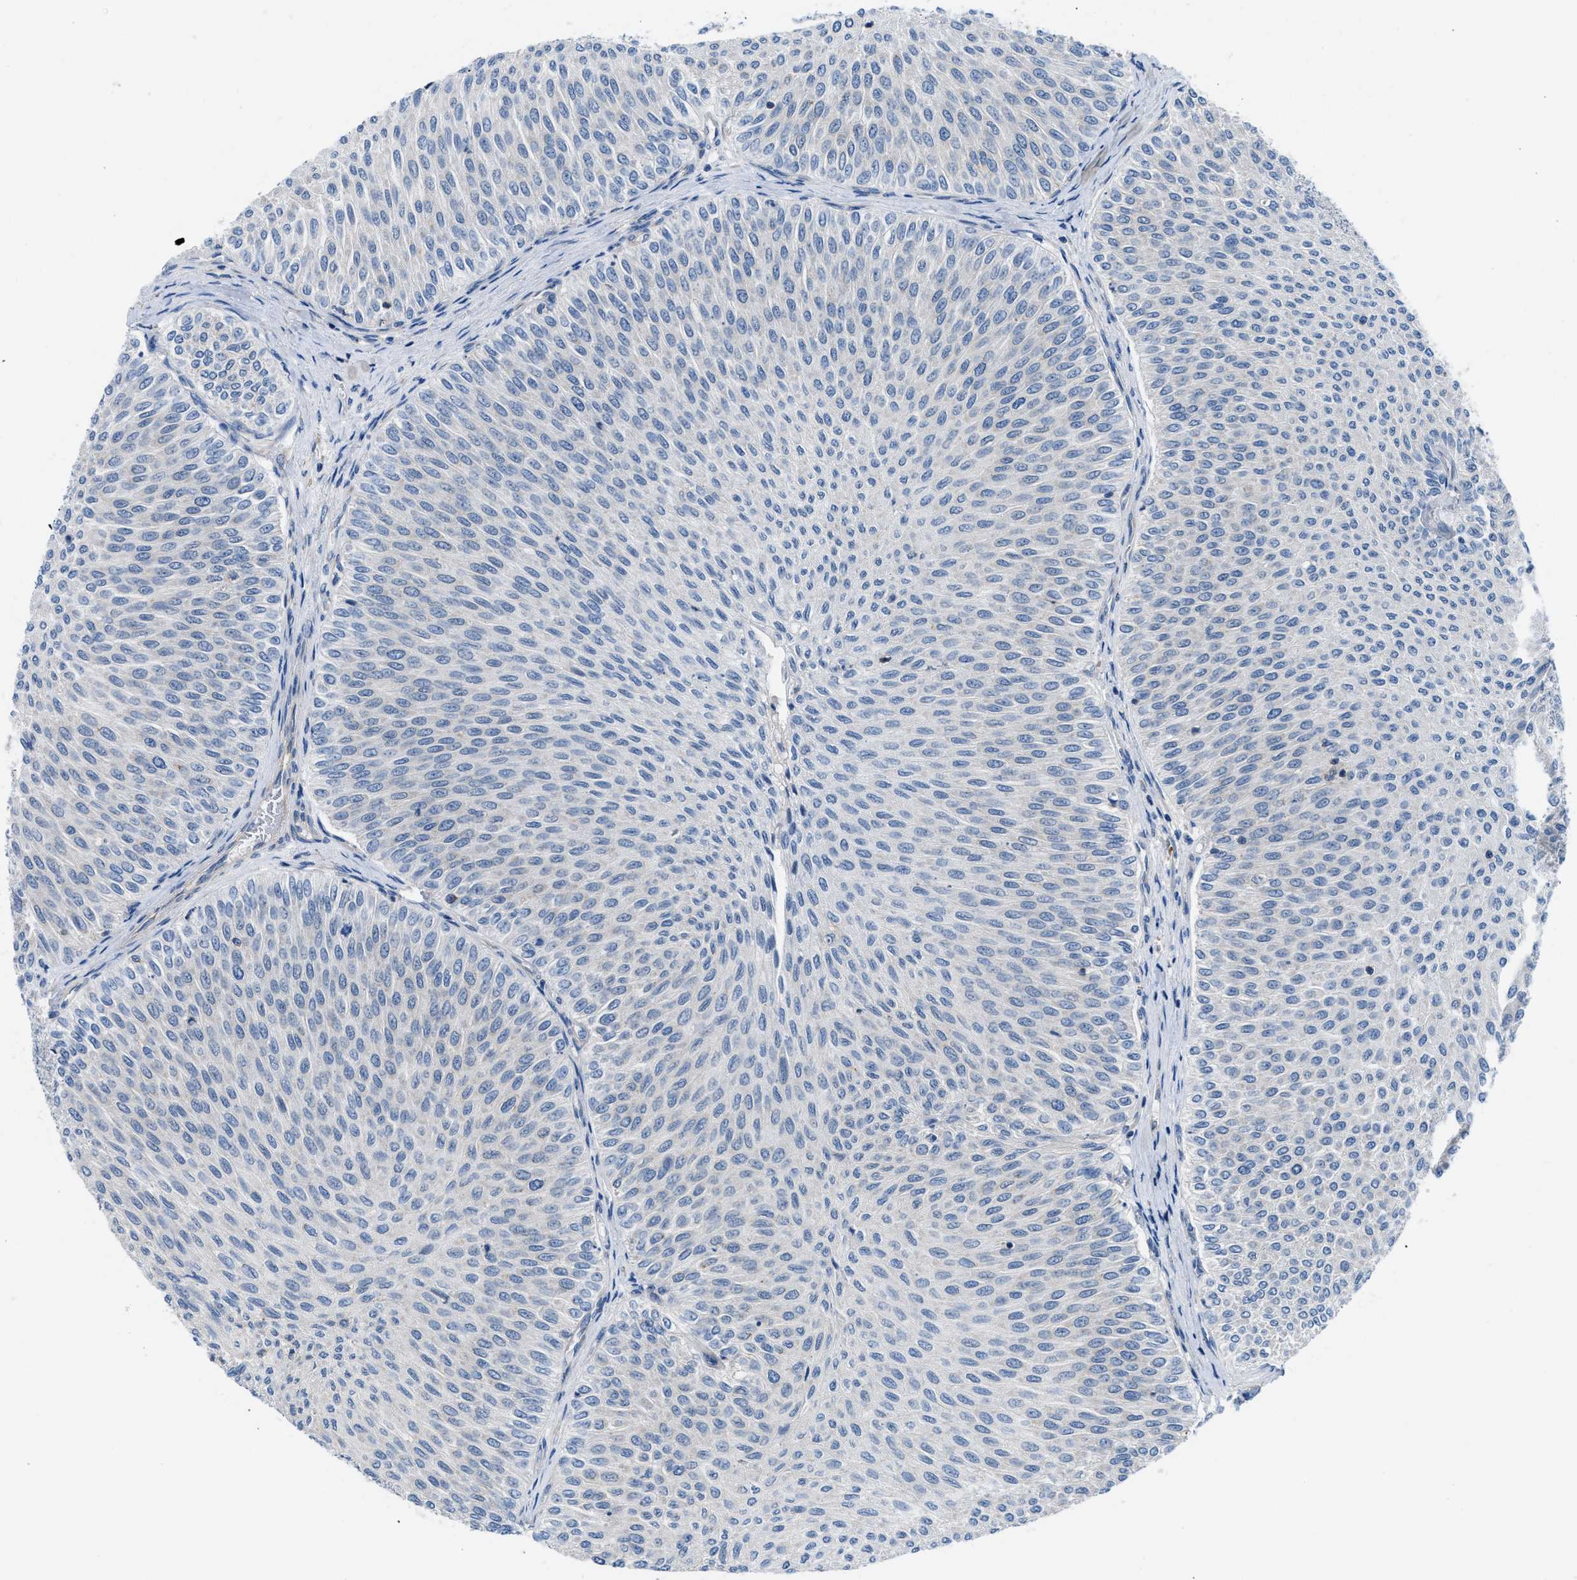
{"staining": {"intensity": "negative", "quantity": "none", "location": "none"}, "tissue": "urothelial cancer", "cell_type": "Tumor cells", "image_type": "cancer", "snomed": [{"axis": "morphology", "description": "Urothelial carcinoma, Low grade"}, {"axis": "topography", "description": "Urinary bladder"}], "caption": "DAB immunohistochemical staining of human urothelial cancer shows no significant positivity in tumor cells.", "gene": "BNC2", "patient": {"sex": "male", "age": 78}}